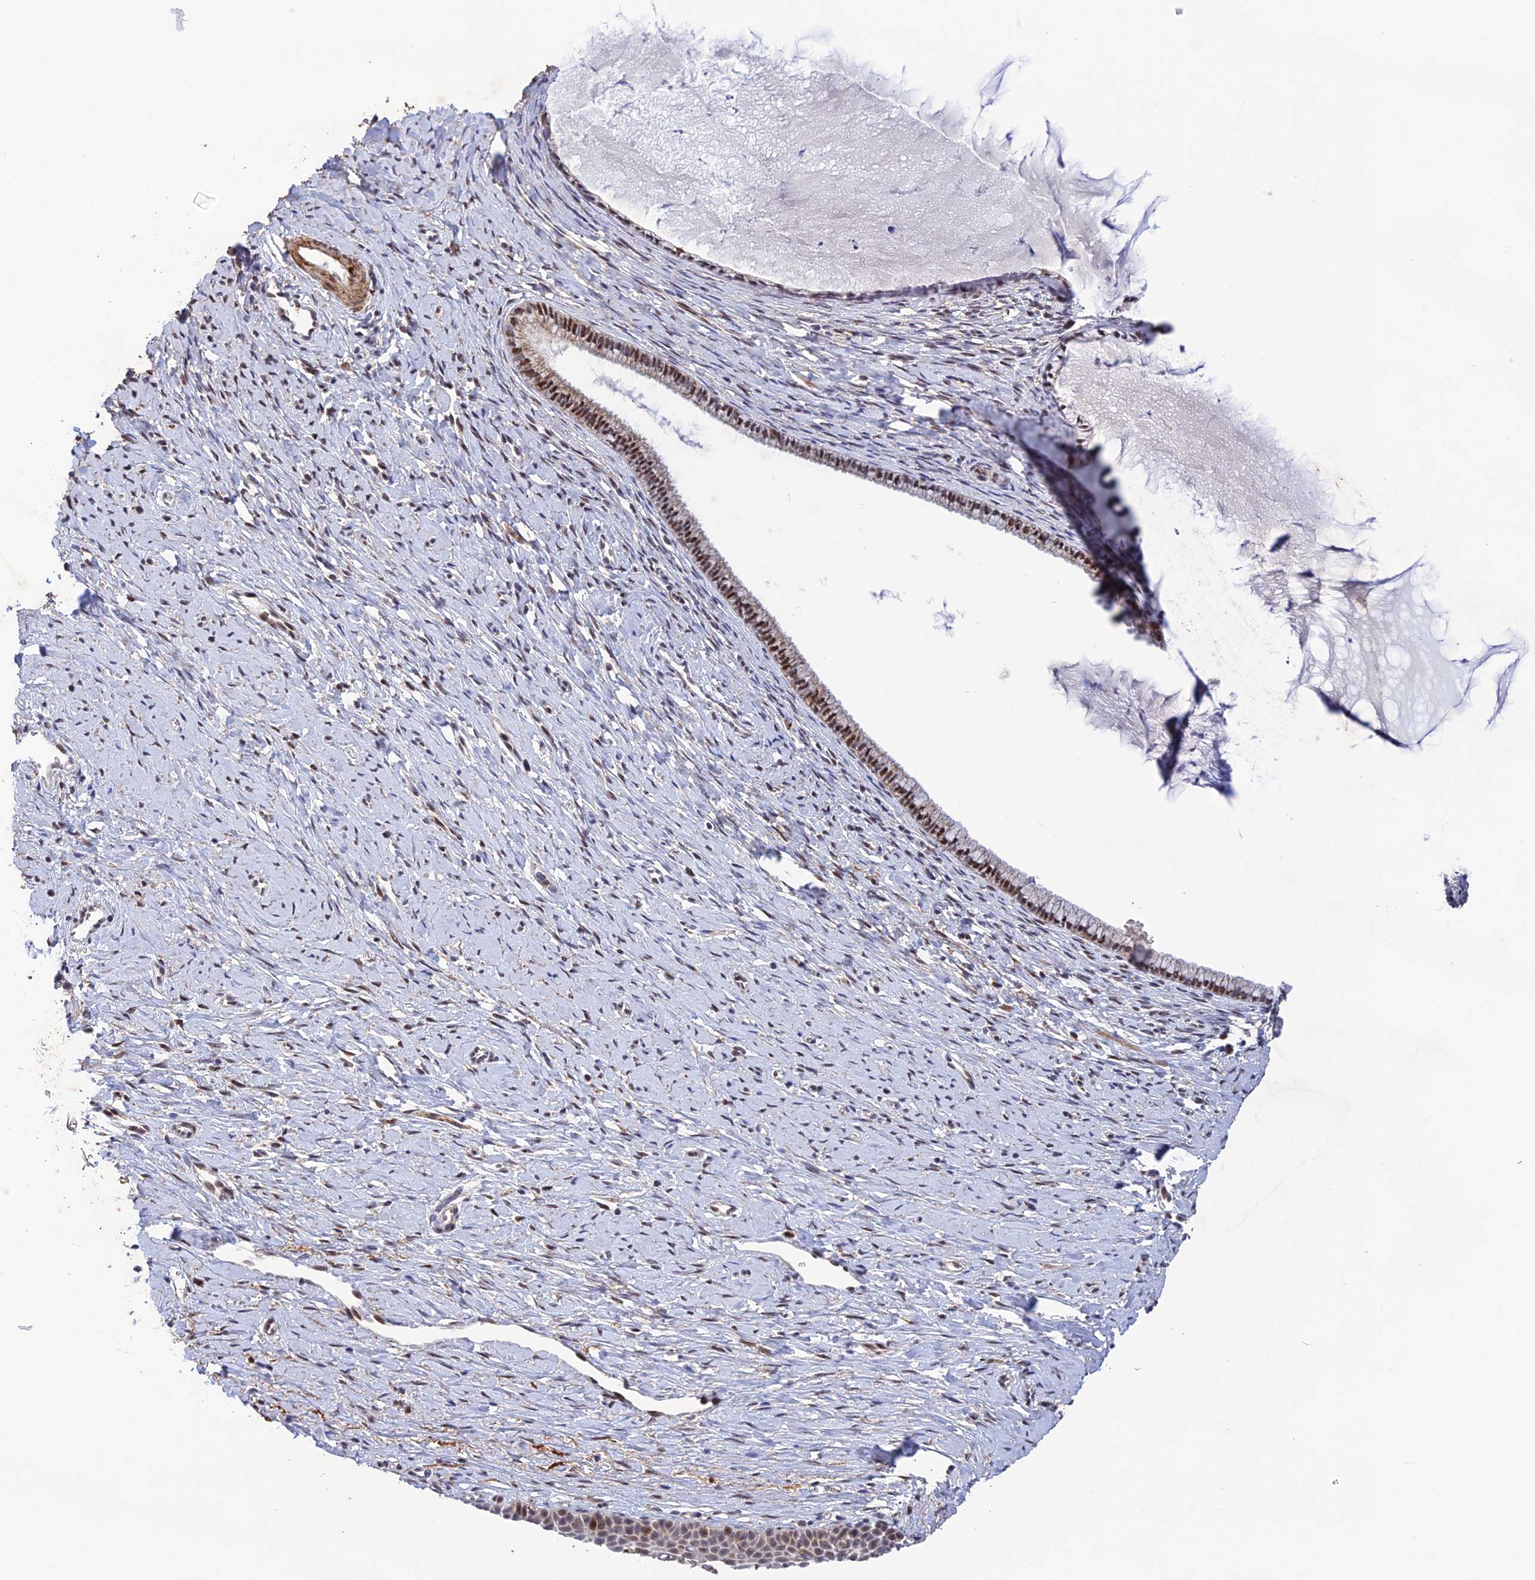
{"staining": {"intensity": "strong", "quantity": "25%-75%", "location": "cytoplasmic/membranous,nuclear"}, "tissue": "cervix", "cell_type": "Glandular cells", "image_type": "normal", "snomed": [{"axis": "morphology", "description": "Normal tissue, NOS"}, {"axis": "topography", "description": "Cervix"}], "caption": "IHC micrograph of unremarkable cervix stained for a protein (brown), which reveals high levels of strong cytoplasmic/membranous,nuclear expression in approximately 25%-75% of glandular cells.", "gene": "WDR55", "patient": {"sex": "female", "age": 36}}